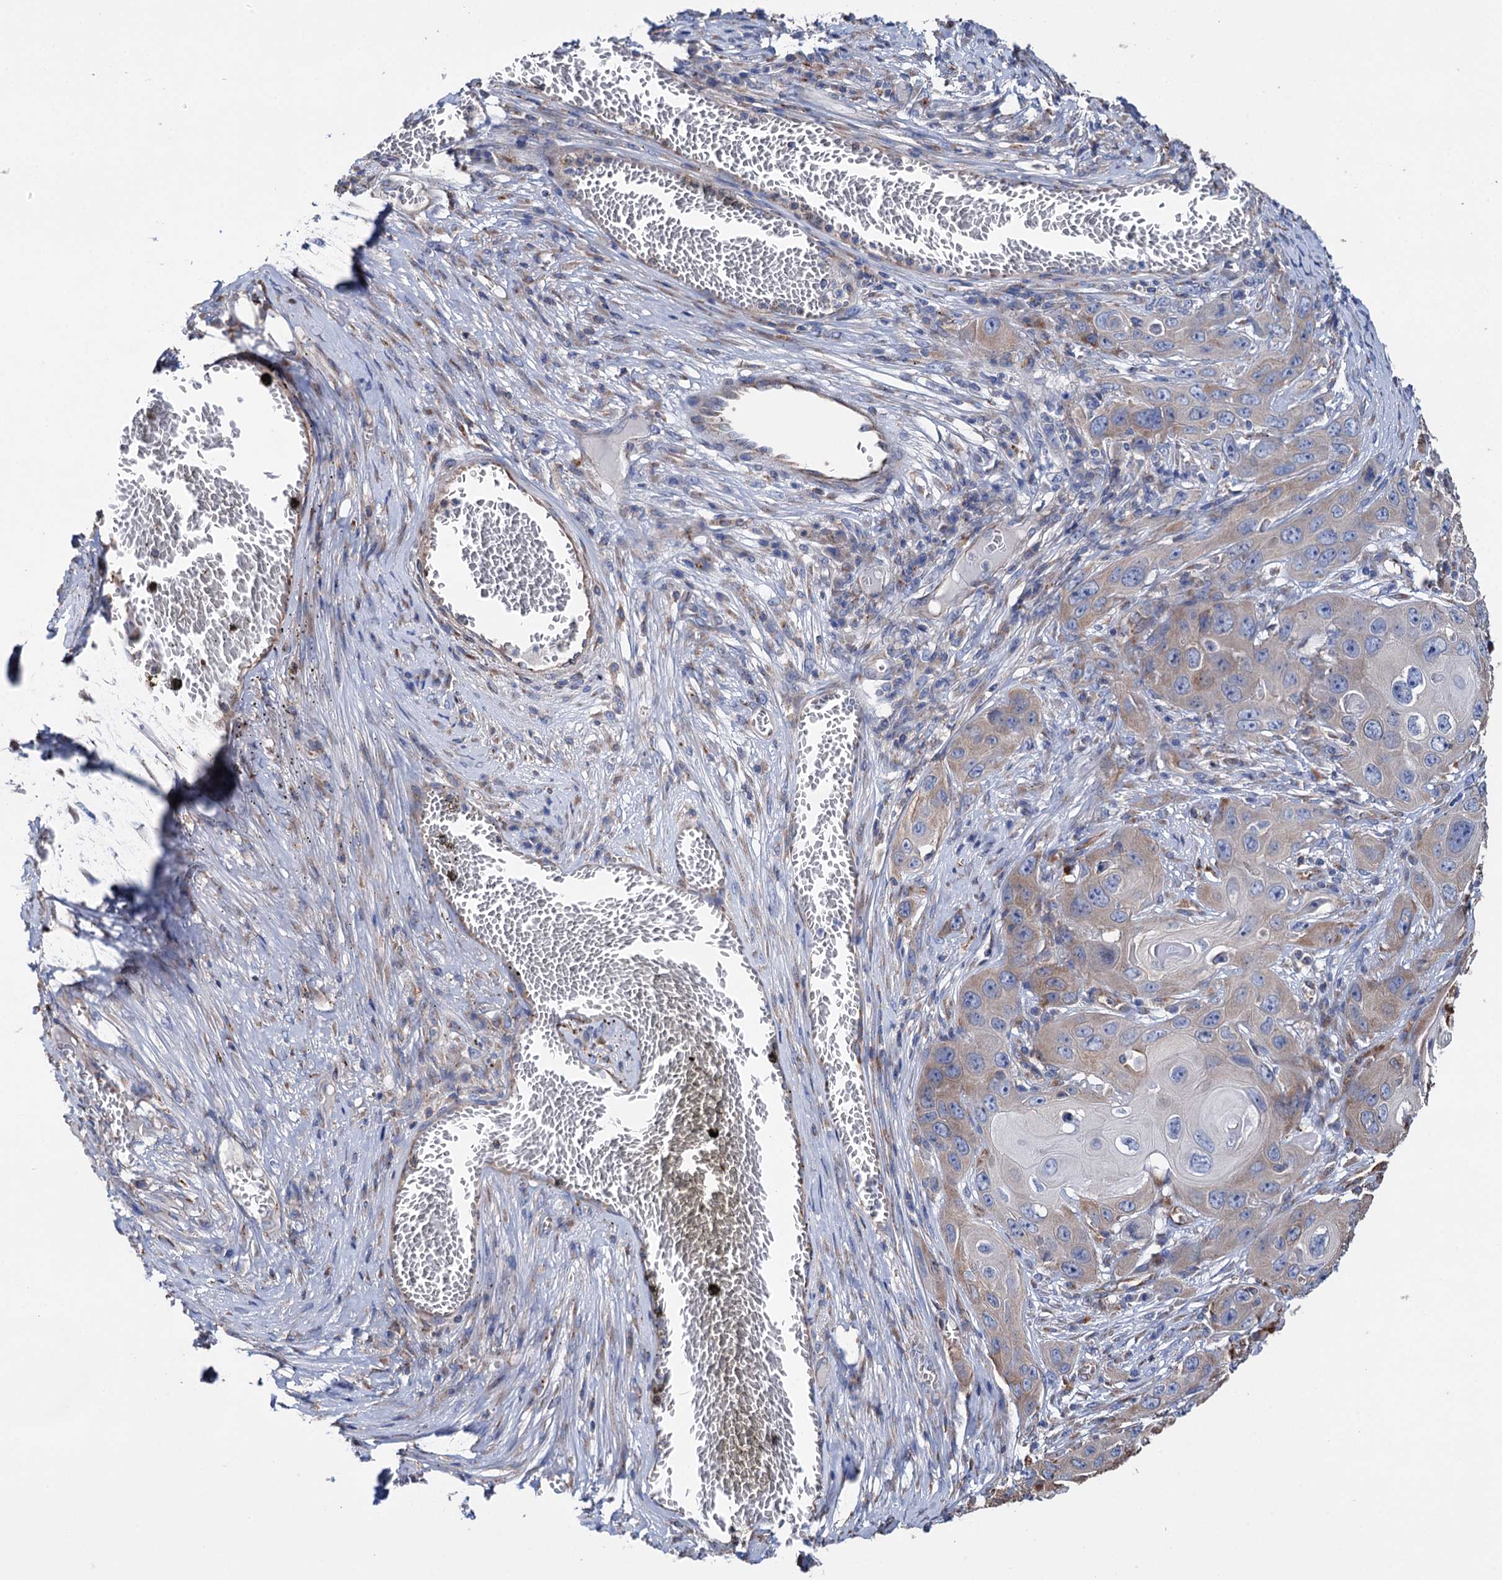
{"staining": {"intensity": "weak", "quantity": ">75%", "location": "cytoplasmic/membranous"}, "tissue": "skin cancer", "cell_type": "Tumor cells", "image_type": "cancer", "snomed": [{"axis": "morphology", "description": "Squamous cell carcinoma, NOS"}, {"axis": "topography", "description": "Skin"}], "caption": "Human squamous cell carcinoma (skin) stained for a protein (brown) displays weak cytoplasmic/membranous positive positivity in approximately >75% of tumor cells.", "gene": "SCPEP1", "patient": {"sex": "male", "age": 55}}